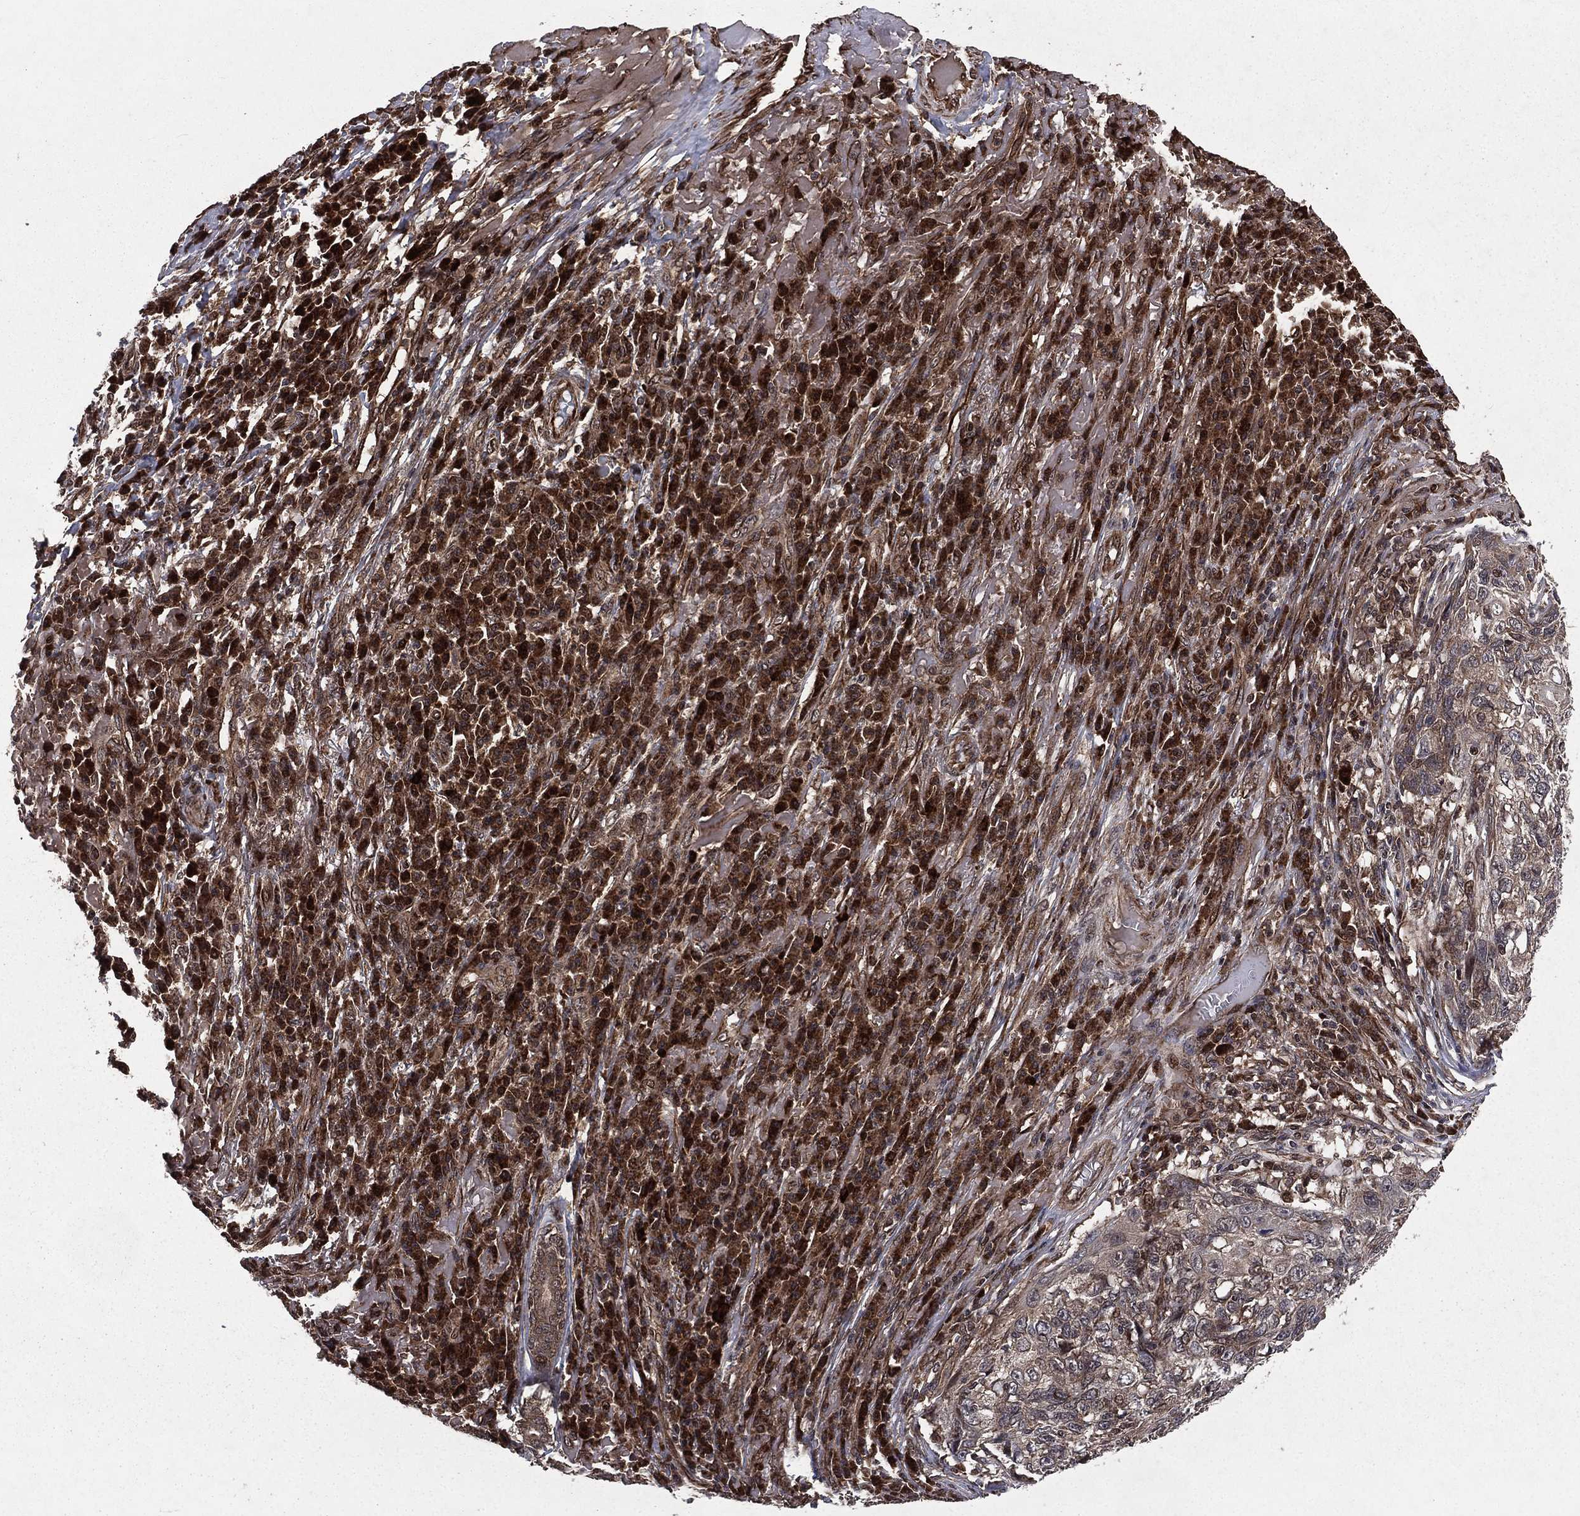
{"staining": {"intensity": "weak", "quantity": "25%-75%", "location": "cytoplasmic/membranous"}, "tissue": "skin cancer", "cell_type": "Tumor cells", "image_type": "cancer", "snomed": [{"axis": "morphology", "description": "Squamous cell carcinoma, NOS"}, {"axis": "topography", "description": "Skin"}], "caption": "Protein expression analysis of squamous cell carcinoma (skin) demonstrates weak cytoplasmic/membranous staining in approximately 25%-75% of tumor cells. The staining is performed using DAB brown chromogen to label protein expression. The nuclei are counter-stained blue using hematoxylin.", "gene": "LENG8", "patient": {"sex": "male", "age": 92}}